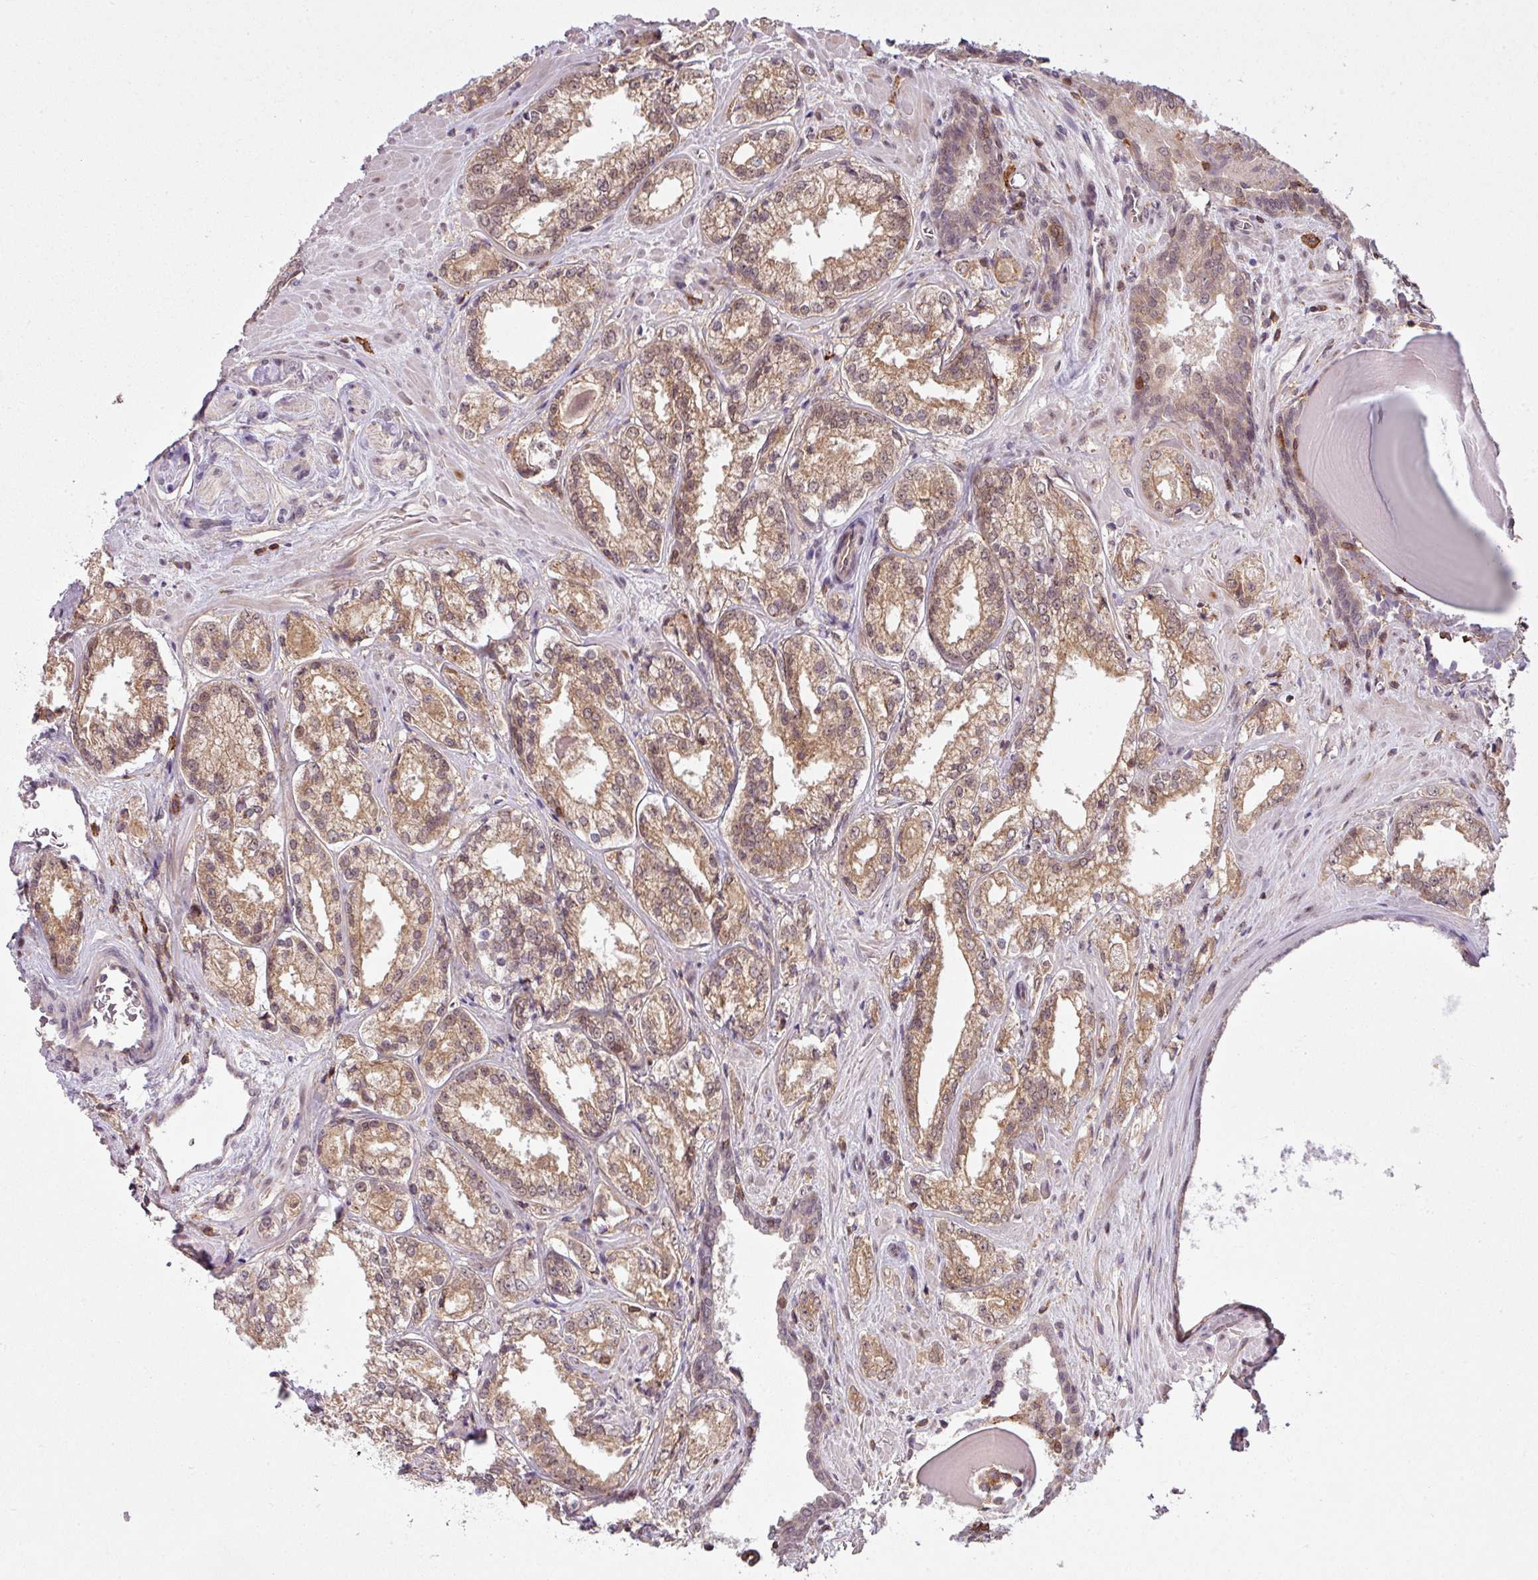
{"staining": {"intensity": "moderate", "quantity": ">75%", "location": "cytoplasmic/membranous"}, "tissue": "prostate cancer", "cell_type": "Tumor cells", "image_type": "cancer", "snomed": [{"axis": "morphology", "description": "Adenocarcinoma, Low grade"}, {"axis": "topography", "description": "Prostate"}], "caption": "Approximately >75% of tumor cells in human prostate adenocarcinoma (low-grade) display moderate cytoplasmic/membranous protein staining as visualized by brown immunohistochemical staining.", "gene": "ZC2HC1C", "patient": {"sex": "male", "age": 47}}